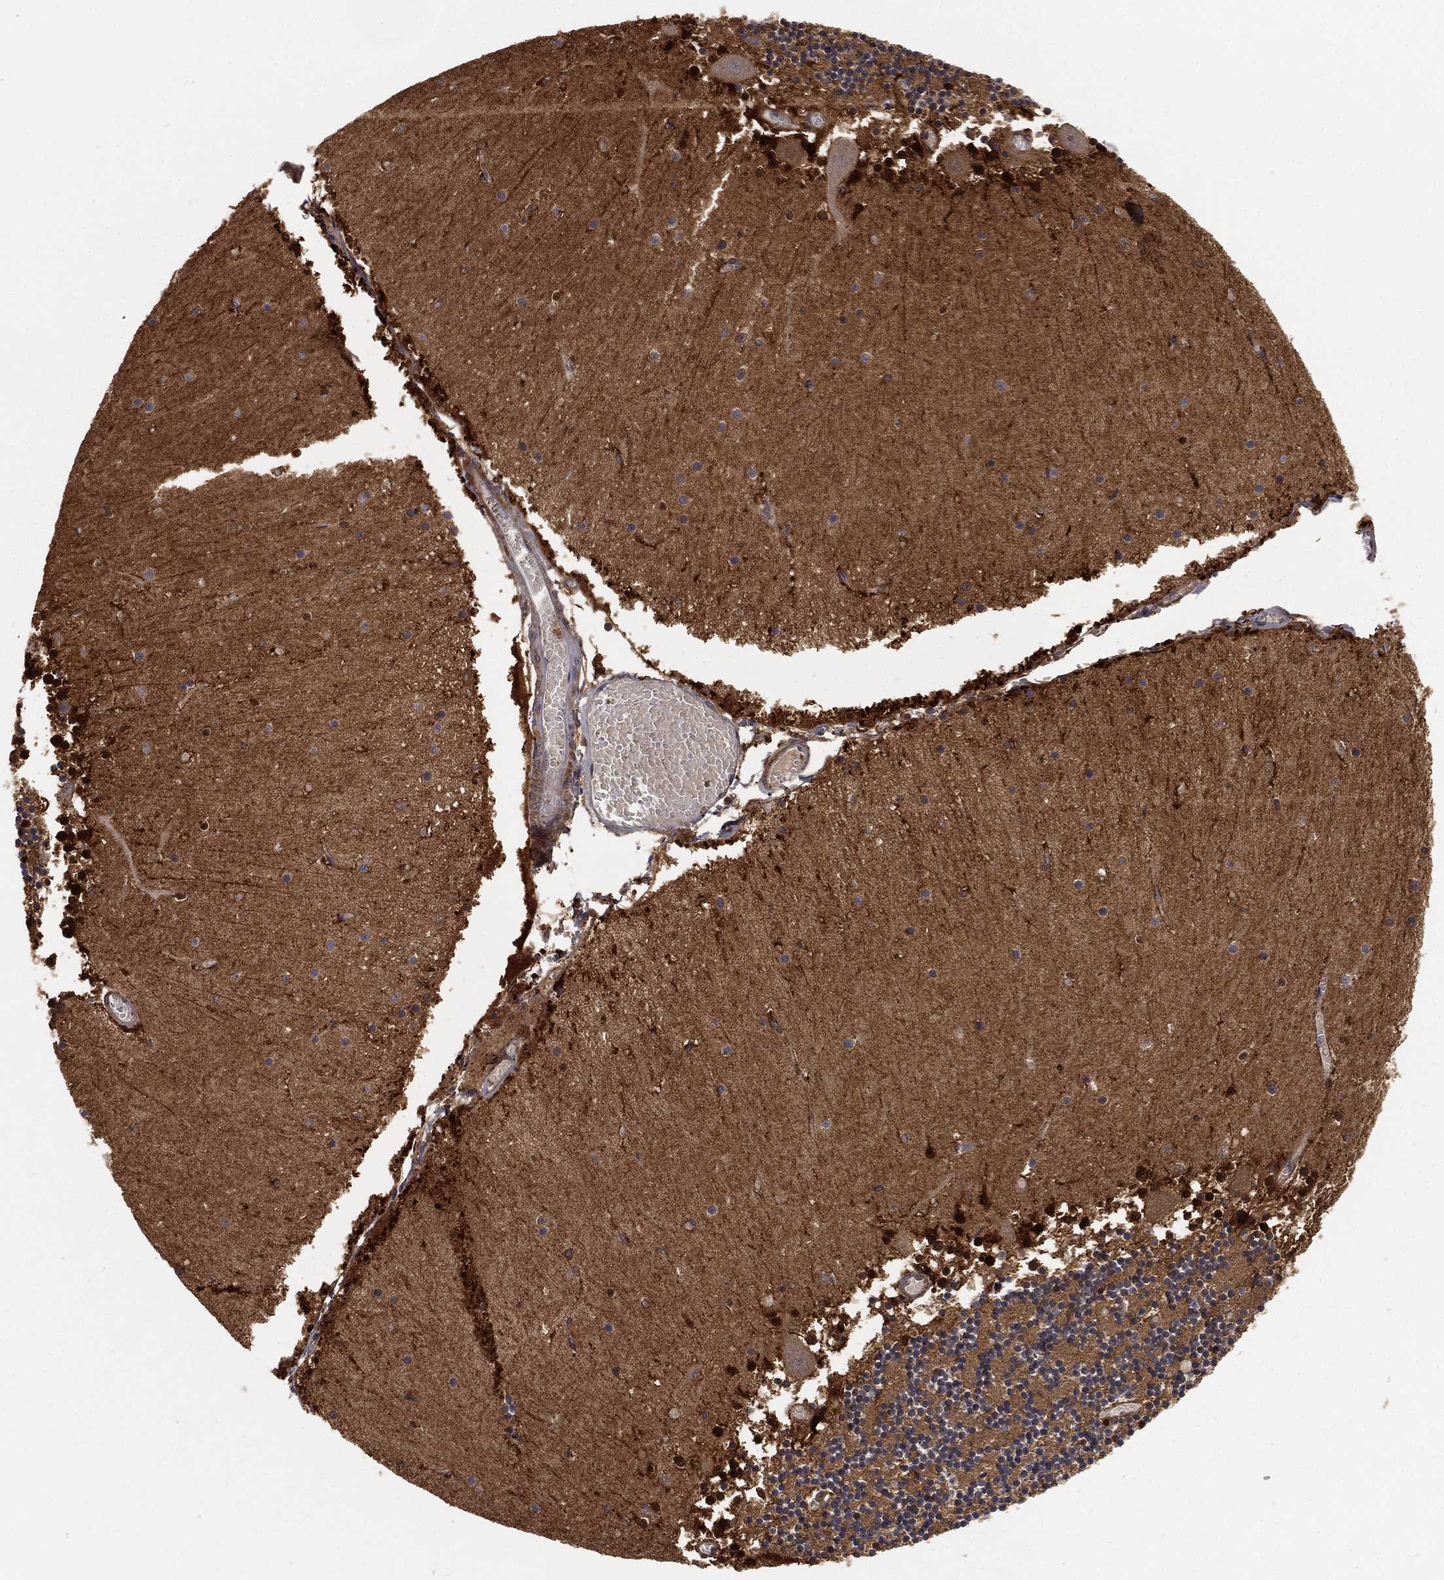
{"staining": {"intensity": "strong", "quantity": "<25%", "location": "nuclear"}, "tissue": "cerebellum", "cell_type": "Cells in granular layer", "image_type": "normal", "snomed": [{"axis": "morphology", "description": "Normal tissue, NOS"}, {"axis": "topography", "description": "Cerebellum"}], "caption": "The image shows staining of unremarkable cerebellum, revealing strong nuclear protein expression (brown color) within cells in granular layer. (Stains: DAB (3,3'-diaminobenzidine) in brown, nuclei in blue, Microscopy: brightfield microscopy at high magnification).", "gene": "CRYL1", "patient": {"sex": "female", "age": 28}}